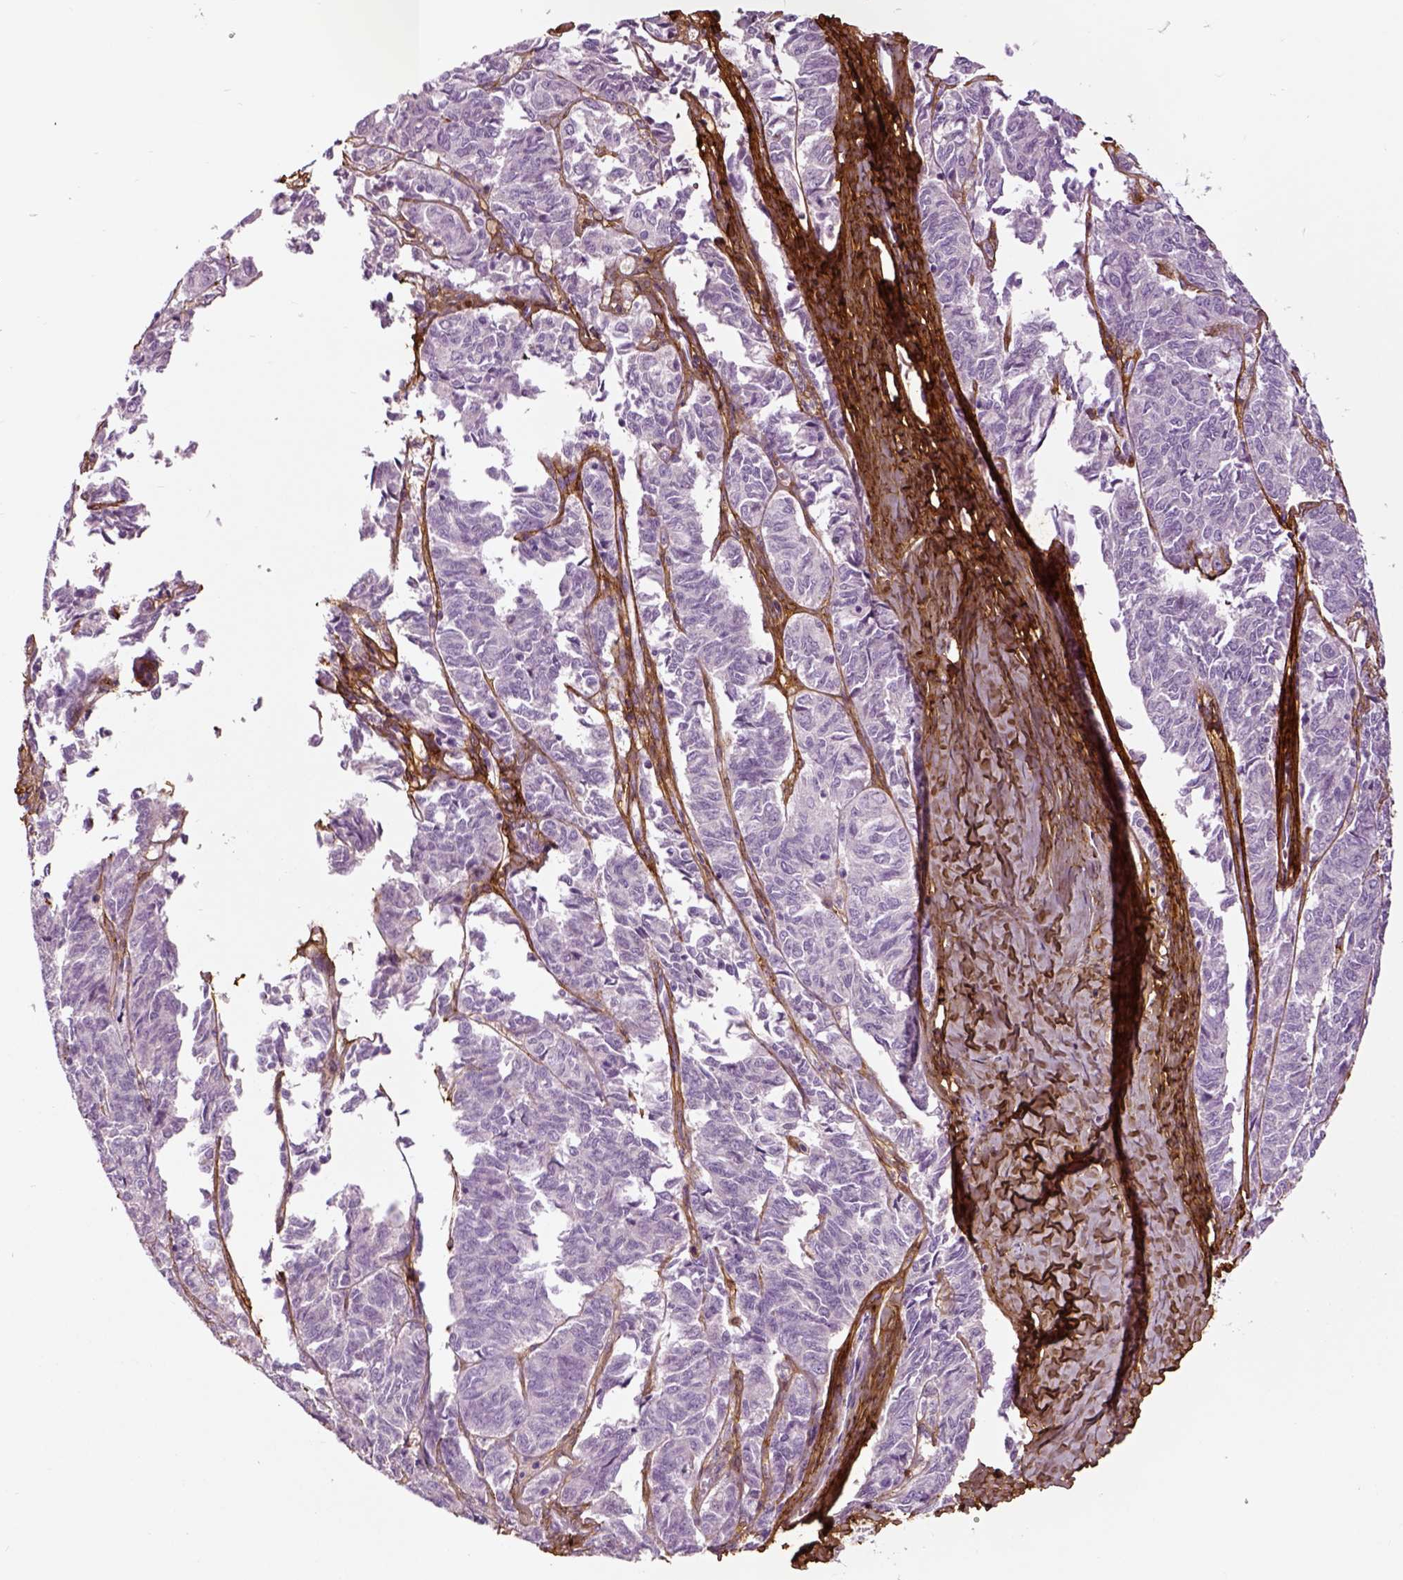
{"staining": {"intensity": "negative", "quantity": "none", "location": "none"}, "tissue": "ovarian cancer", "cell_type": "Tumor cells", "image_type": "cancer", "snomed": [{"axis": "morphology", "description": "Carcinoma, endometroid"}, {"axis": "topography", "description": "Ovary"}], "caption": "This is an immunohistochemistry histopathology image of human ovarian cancer (endometroid carcinoma). There is no staining in tumor cells.", "gene": "COL6A2", "patient": {"sex": "female", "age": 80}}